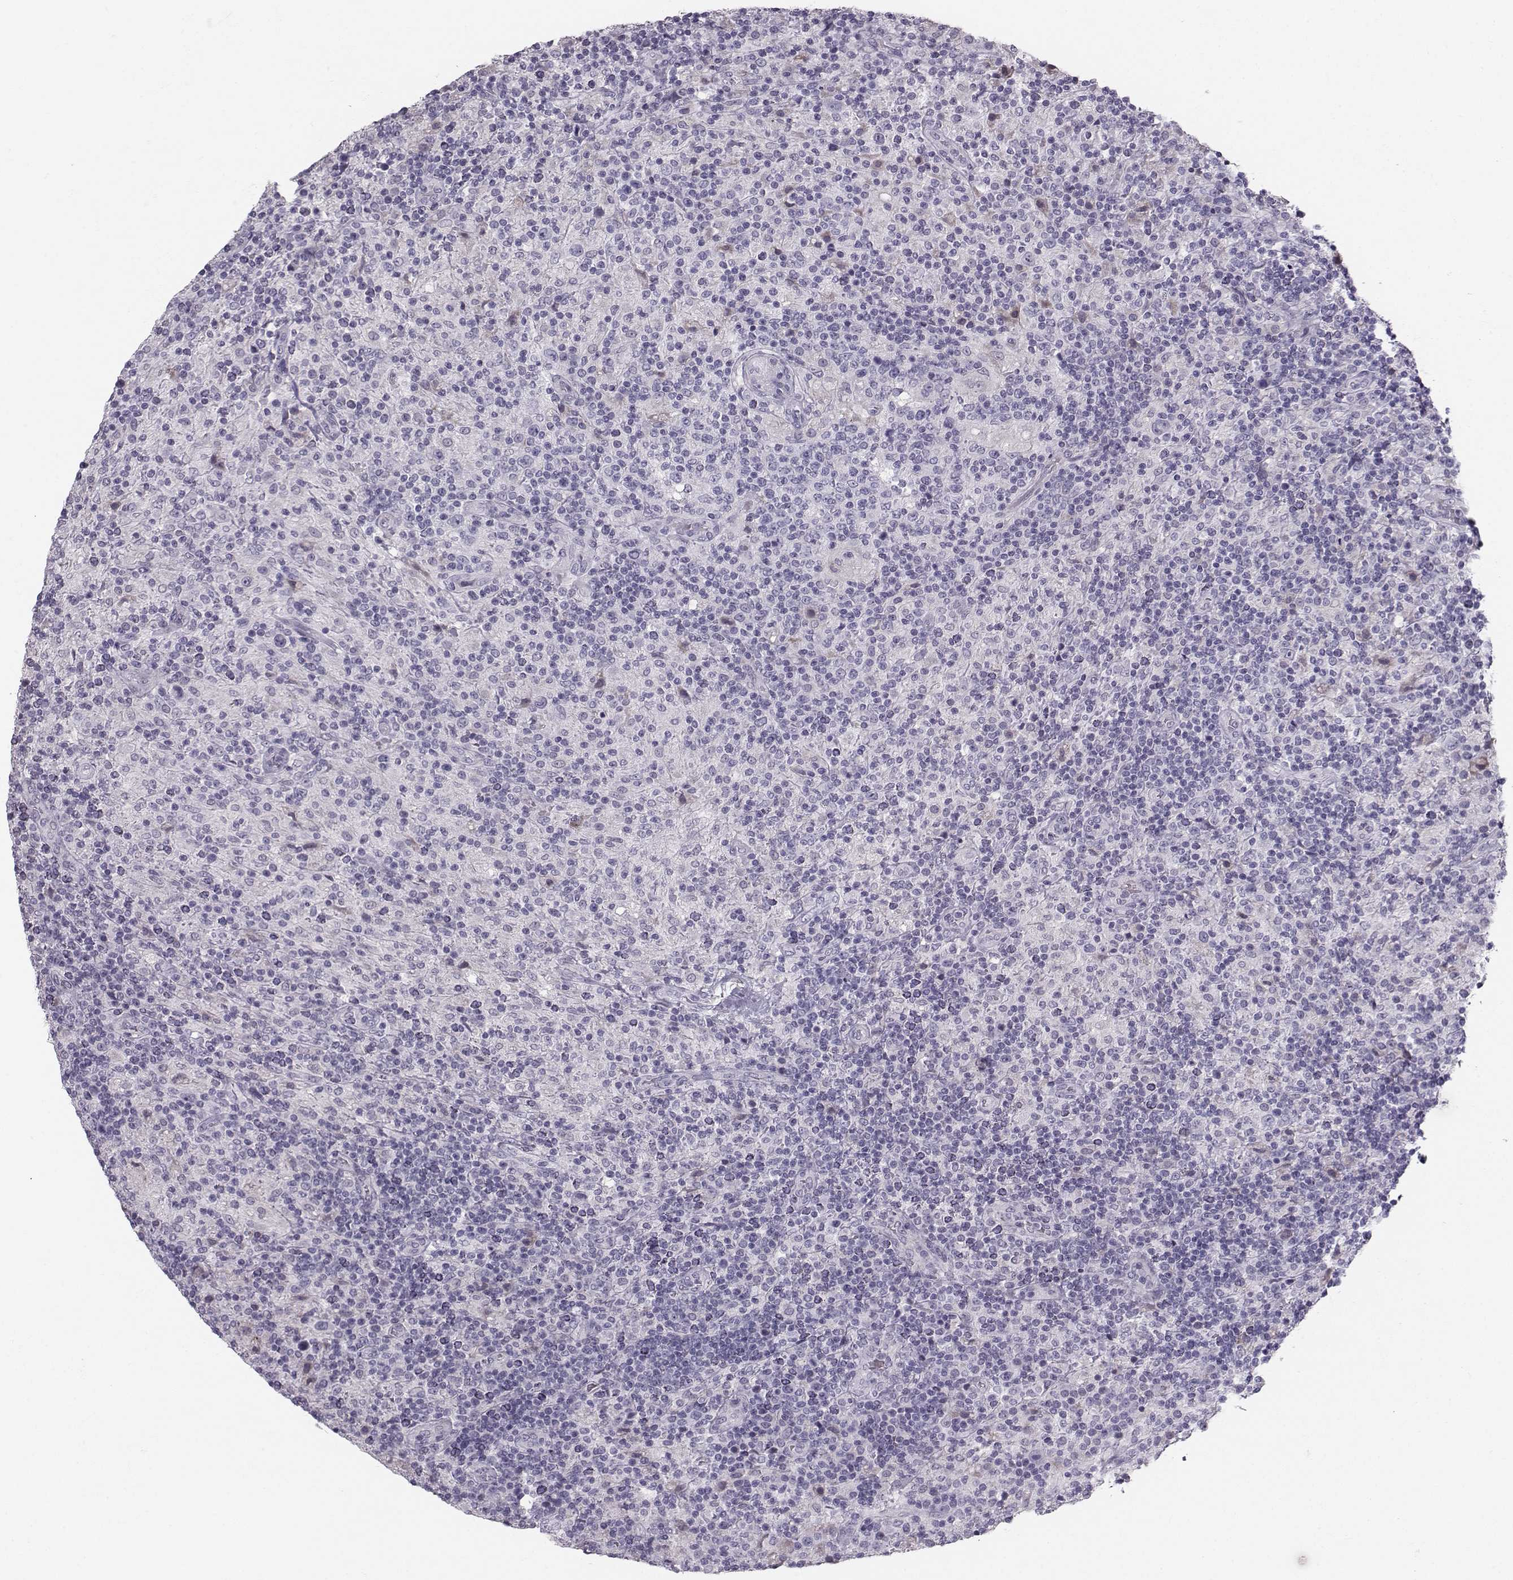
{"staining": {"intensity": "negative", "quantity": "none", "location": "none"}, "tissue": "lymphoma", "cell_type": "Tumor cells", "image_type": "cancer", "snomed": [{"axis": "morphology", "description": "Hodgkin's disease, NOS"}, {"axis": "topography", "description": "Lymph node"}], "caption": "Lymphoma stained for a protein using immunohistochemistry (IHC) demonstrates no expression tumor cells.", "gene": "CASR", "patient": {"sex": "male", "age": 70}}